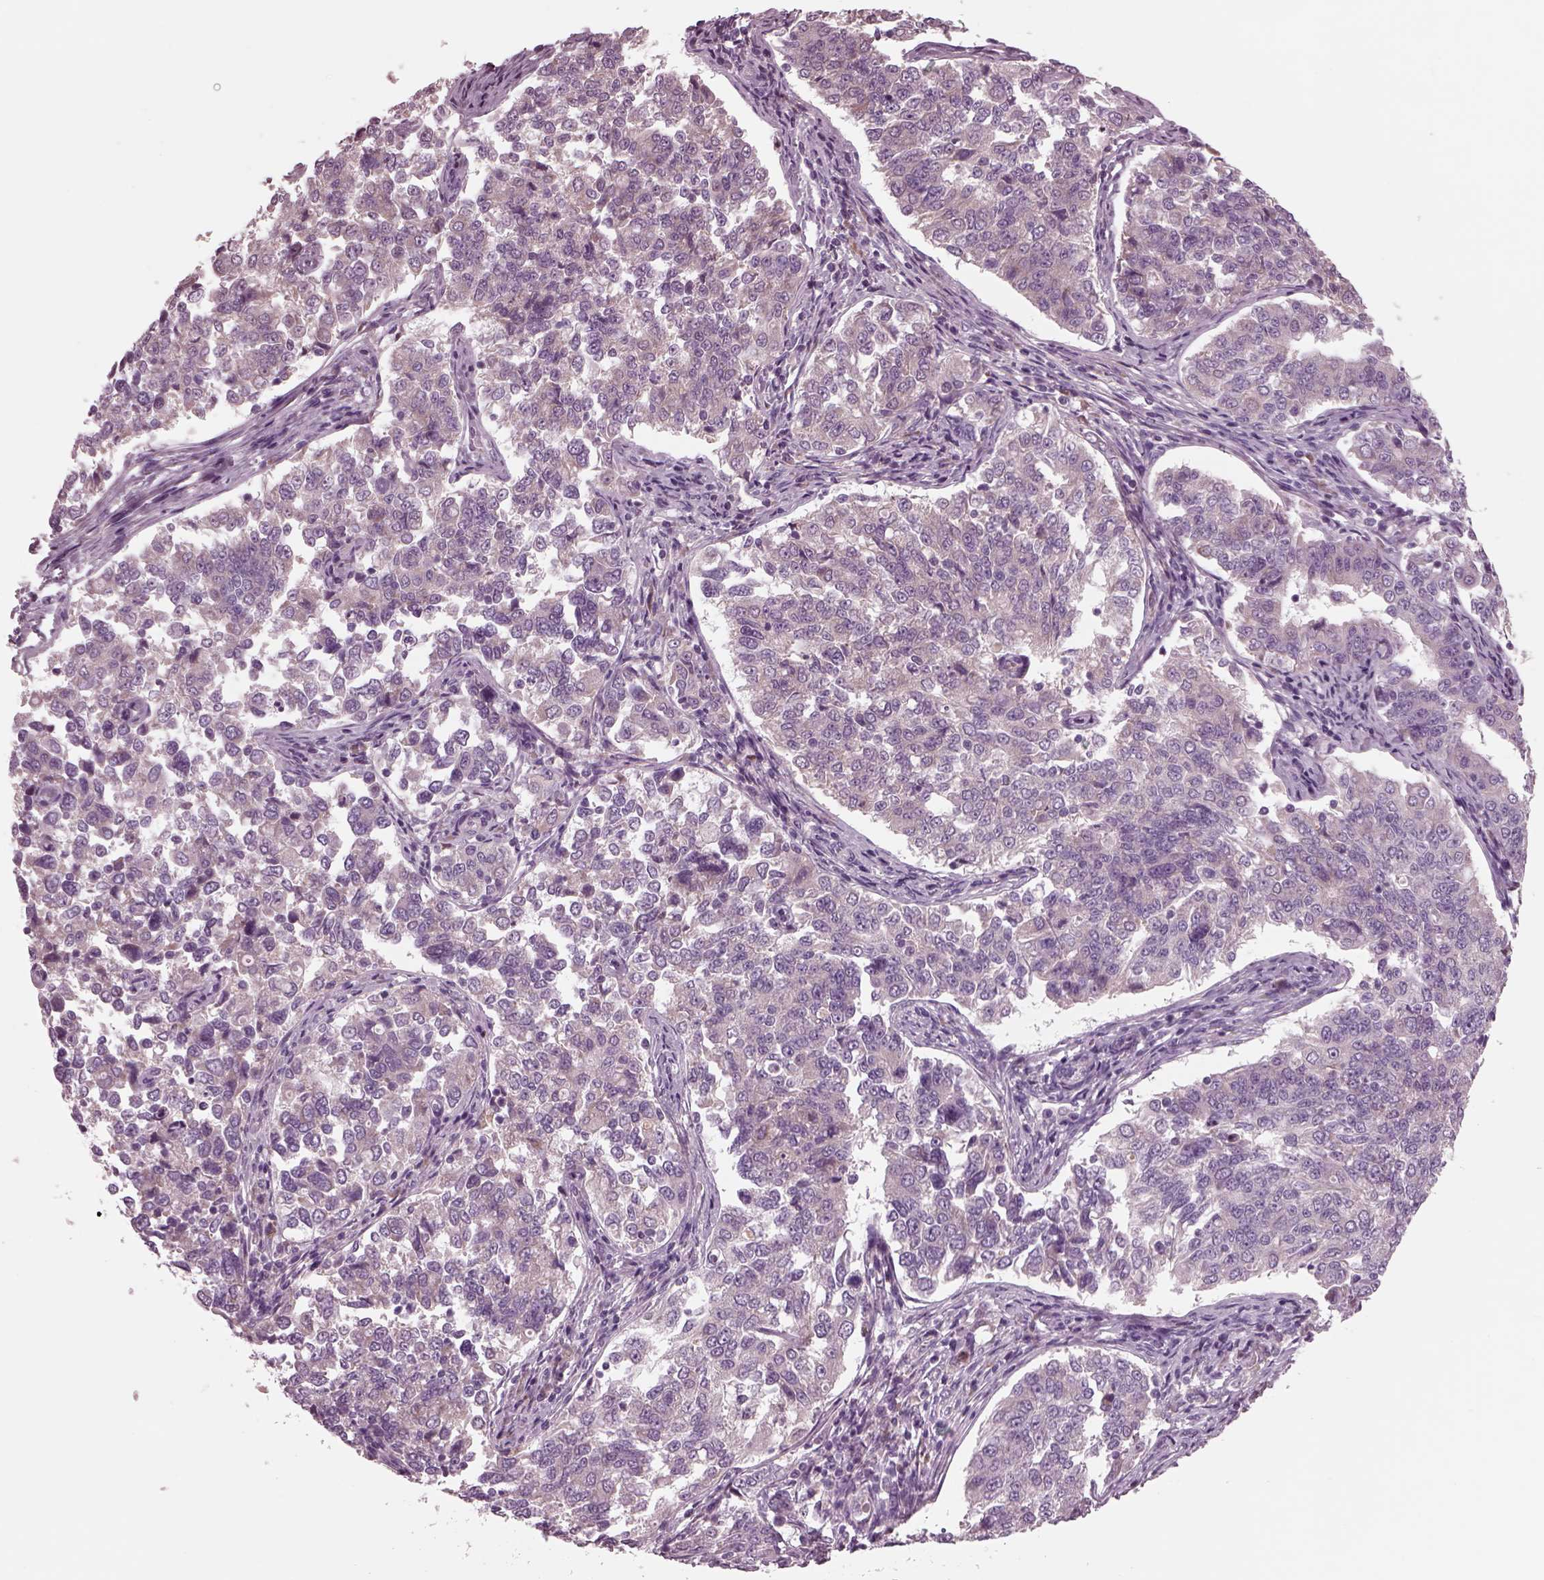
{"staining": {"intensity": "weak", "quantity": "<25%", "location": "cytoplasmic/membranous"}, "tissue": "endometrial cancer", "cell_type": "Tumor cells", "image_type": "cancer", "snomed": [{"axis": "morphology", "description": "Adenocarcinoma, NOS"}, {"axis": "topography", "description": "Endometrium"}], "caption": "IHC of endometrial cancer shows no staining in tumor cells.", "gene": "AP4M1", "patient": {"sex": "female", "age": 43}}